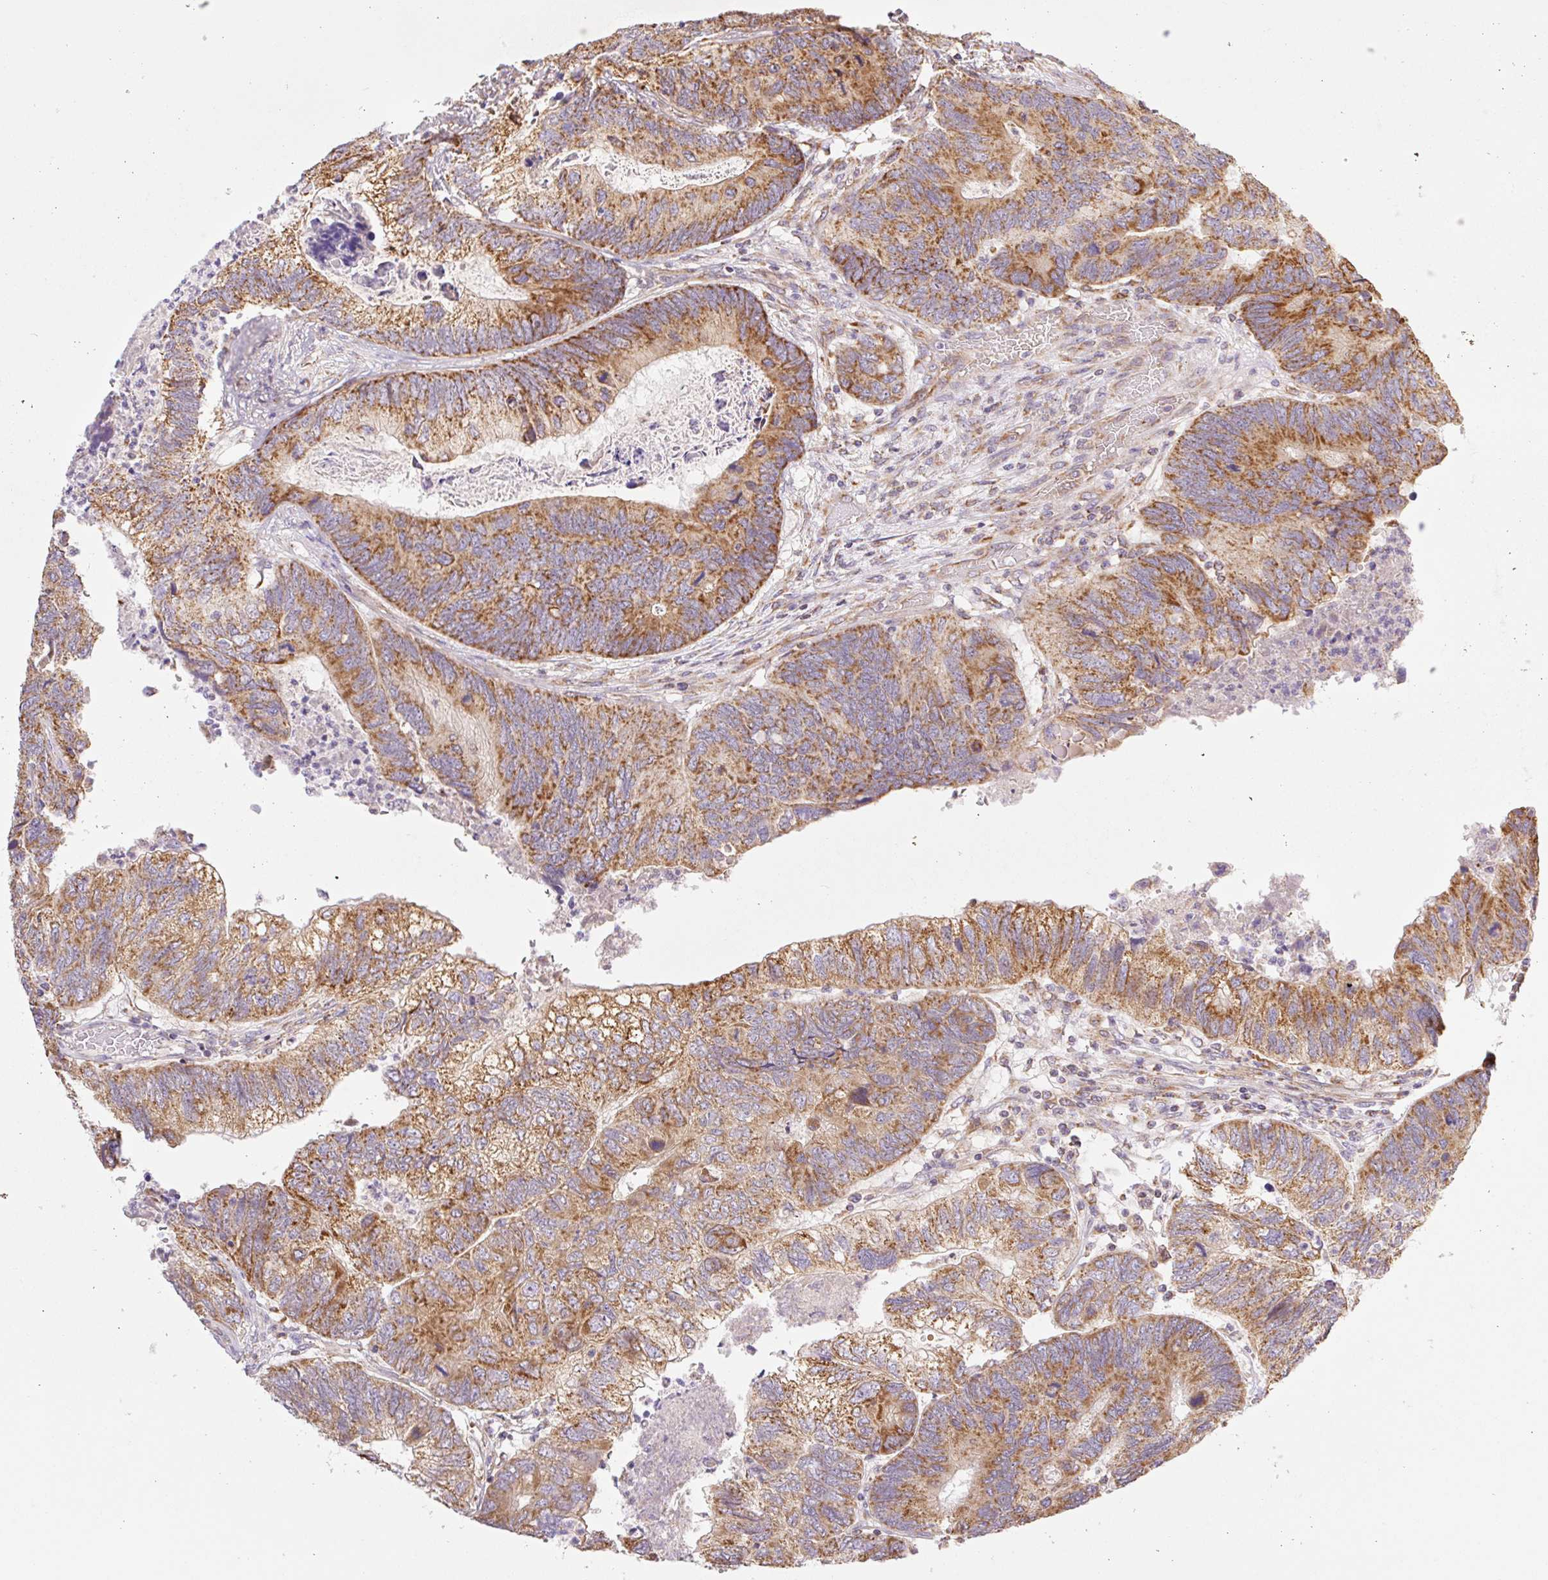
{"staining": {"intensity": "strong", "quantity": ">75%", "location": "cytoplasmic/membranous"}, "tissue": "colorectal cancer", "cell_type": "Tumor cells", "image_type": "cancer", "snomed": [{"axis": "morphology", "description": "Adenocarcinoma, NOS"}, {"axis": "topography", "description": "Colon"}], "caption": "Colorectal adenocarcinoma stained with a brown dye displays strong cytoplasmic/membranous positive staining in about >75% of tumor cells.", "gene": "GOSR2", "patient": {"sex": "female", "age": 67}}